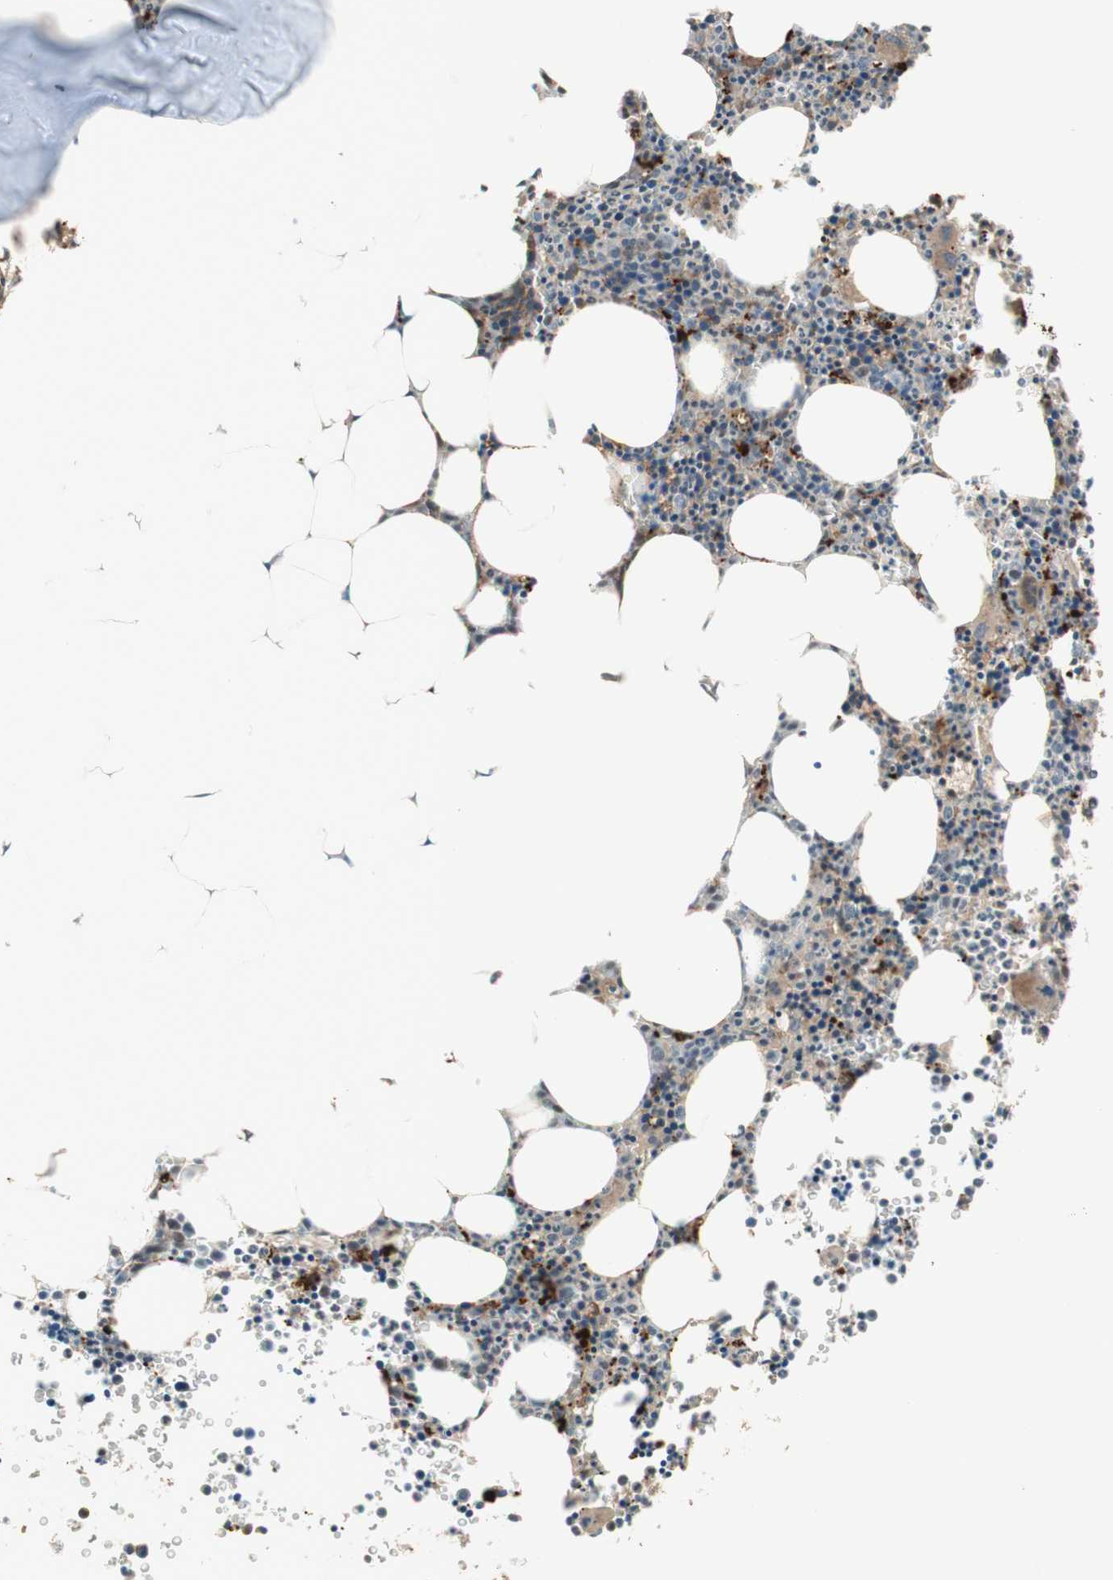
{"staining": {"intensity": "moderate", "quantity": "25%-75%", "location": "cytoplasmic/membranous,nuclear"}, "tissue": "bone marrow", "cell_type": "Hematopoietic cells", "image_type": "normal", "snomed": [{"axis": "morphology", "description": "Normal tissue, NOS"}, {"axis": "morphology", "description": "Inflammation, NOS"}, {"axis": "topography", "description": "Bone marrow"}], "caption": "Bone marrow stained with DAB IHC reveals medium levels of moderate cytoplasmic/membranous,nuclear staining in approximately 25%-75% of hematopoietic cells. Immunohistochemistry stains the protein of interest in brown and the nuclei are stained blue.", "gene": "PTPN21", "patient": {"sex": "female", "age": 61}}